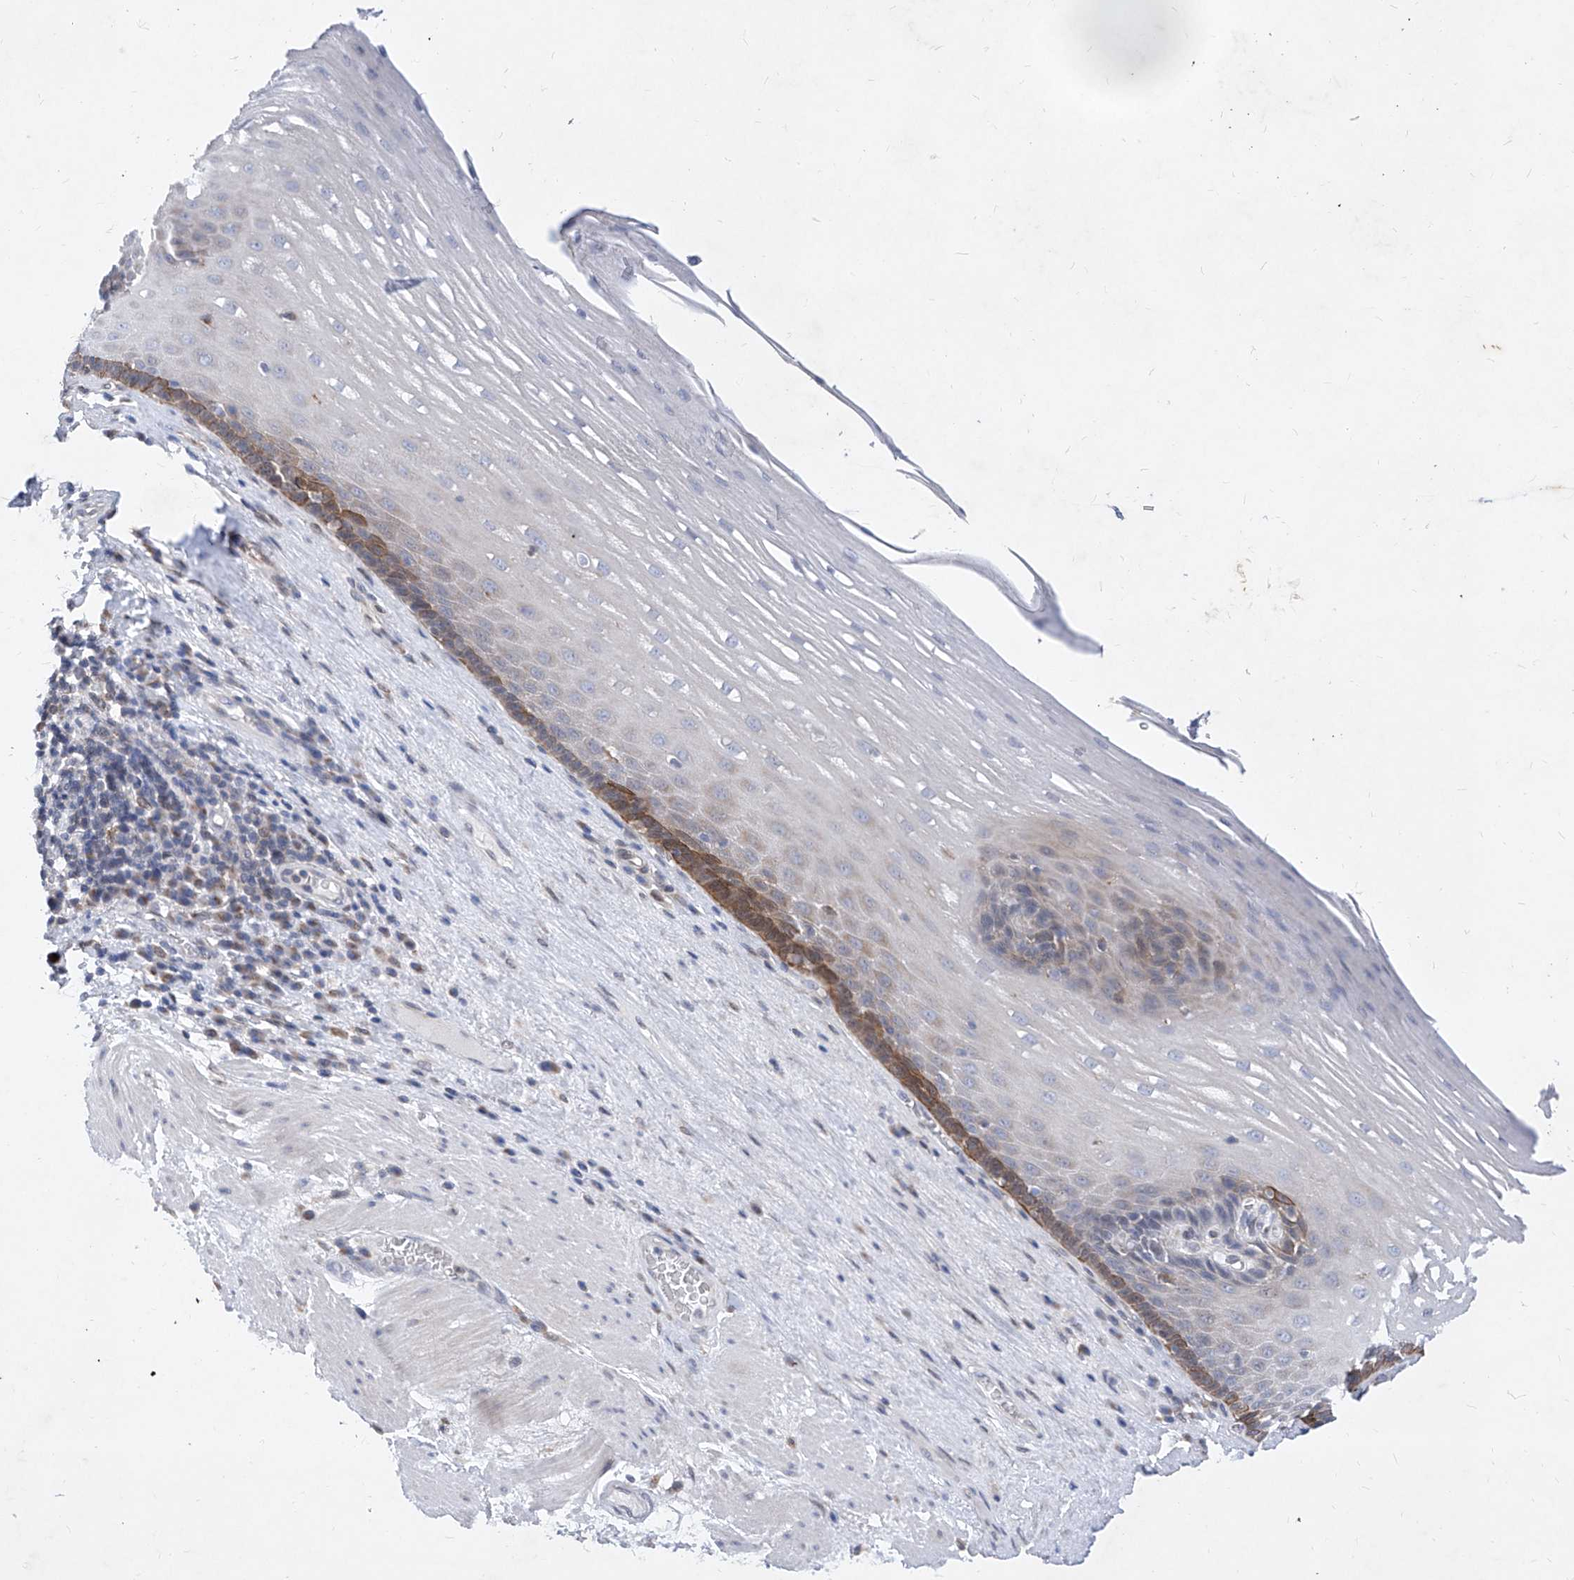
{"staining": {"intensity": "strong", "quantity": "<25%", "location": "cytoplasmic/membranous"}, "tissue": "esophagus", "cell_type": "Squamous epithelial cells", "image_type": "normal", "snomed": [{"axis": "morphology", "description": "Normal tissue, NOS"}, {"axis": "topography", "description": "Esophagus"}], "caption": "Squamous epithelial cells exhibit strong cytoplasmic/membranous staining in about <25% of cells in benign esophagus.", "gene": "MX2", "patient": {"sex": "male", "age": 62}}